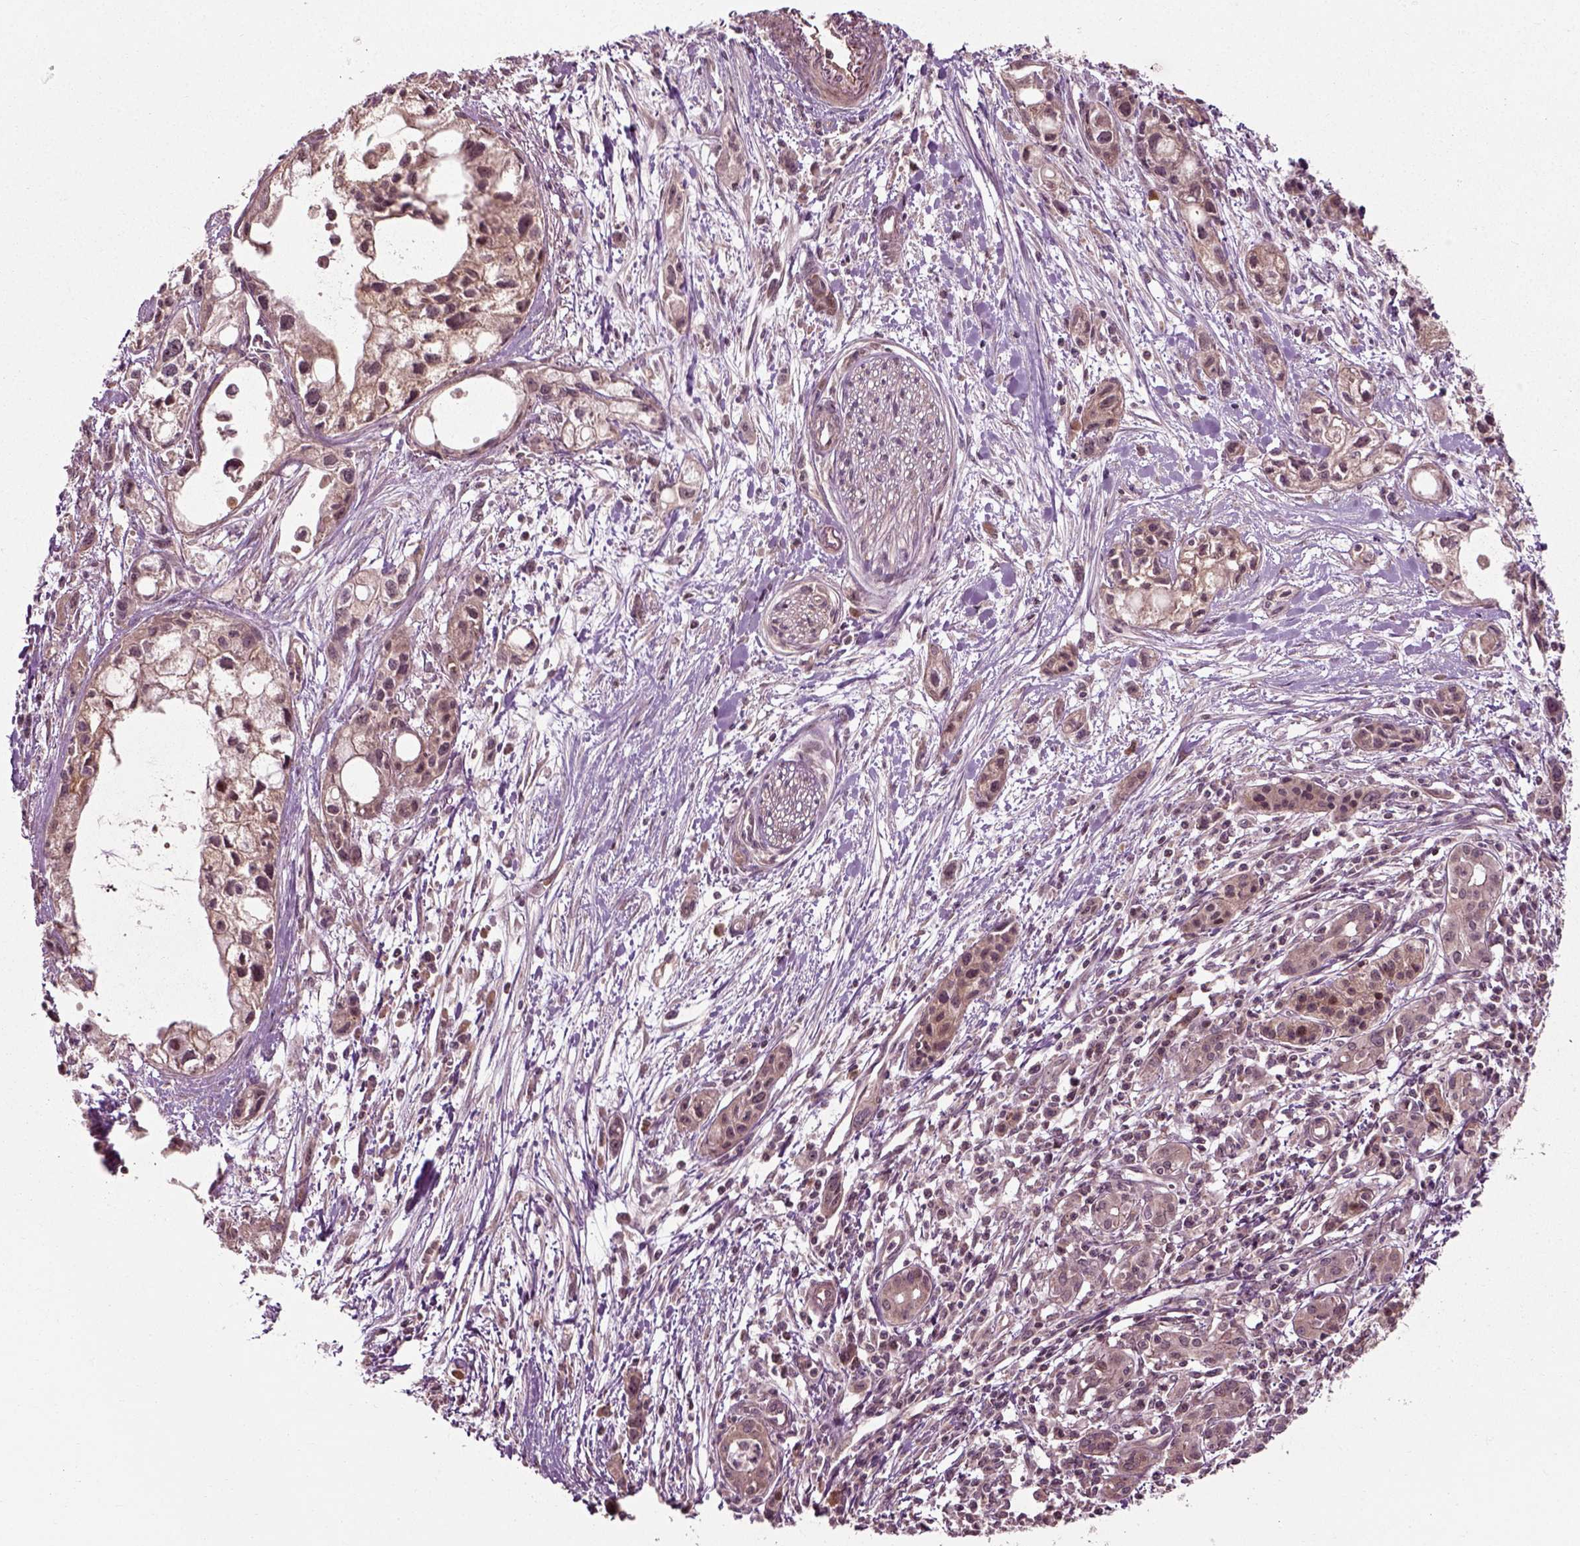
{"staining": {"intensity": "negative", "quantity": "none", "location": "none"}, "tissue": "pancreatic cancer", "cell_type": "Tumor cells", "image_type": "cancer", "snomed": [{"axis": "morphology", "description": "Adenocarcinoma, NOS"}, {"axis": "topography", "description": "Pancreas"}], "caption": "IHC micrograph of adenocarcinoma (pancreatic) stained for a protein (brown), which exhibits no positivity in tumor cells. (DAB immunohistochemistry (IHC), high magnification).", "gene": "PLCD3", "patient": {"sex": "female", "age": 61}}